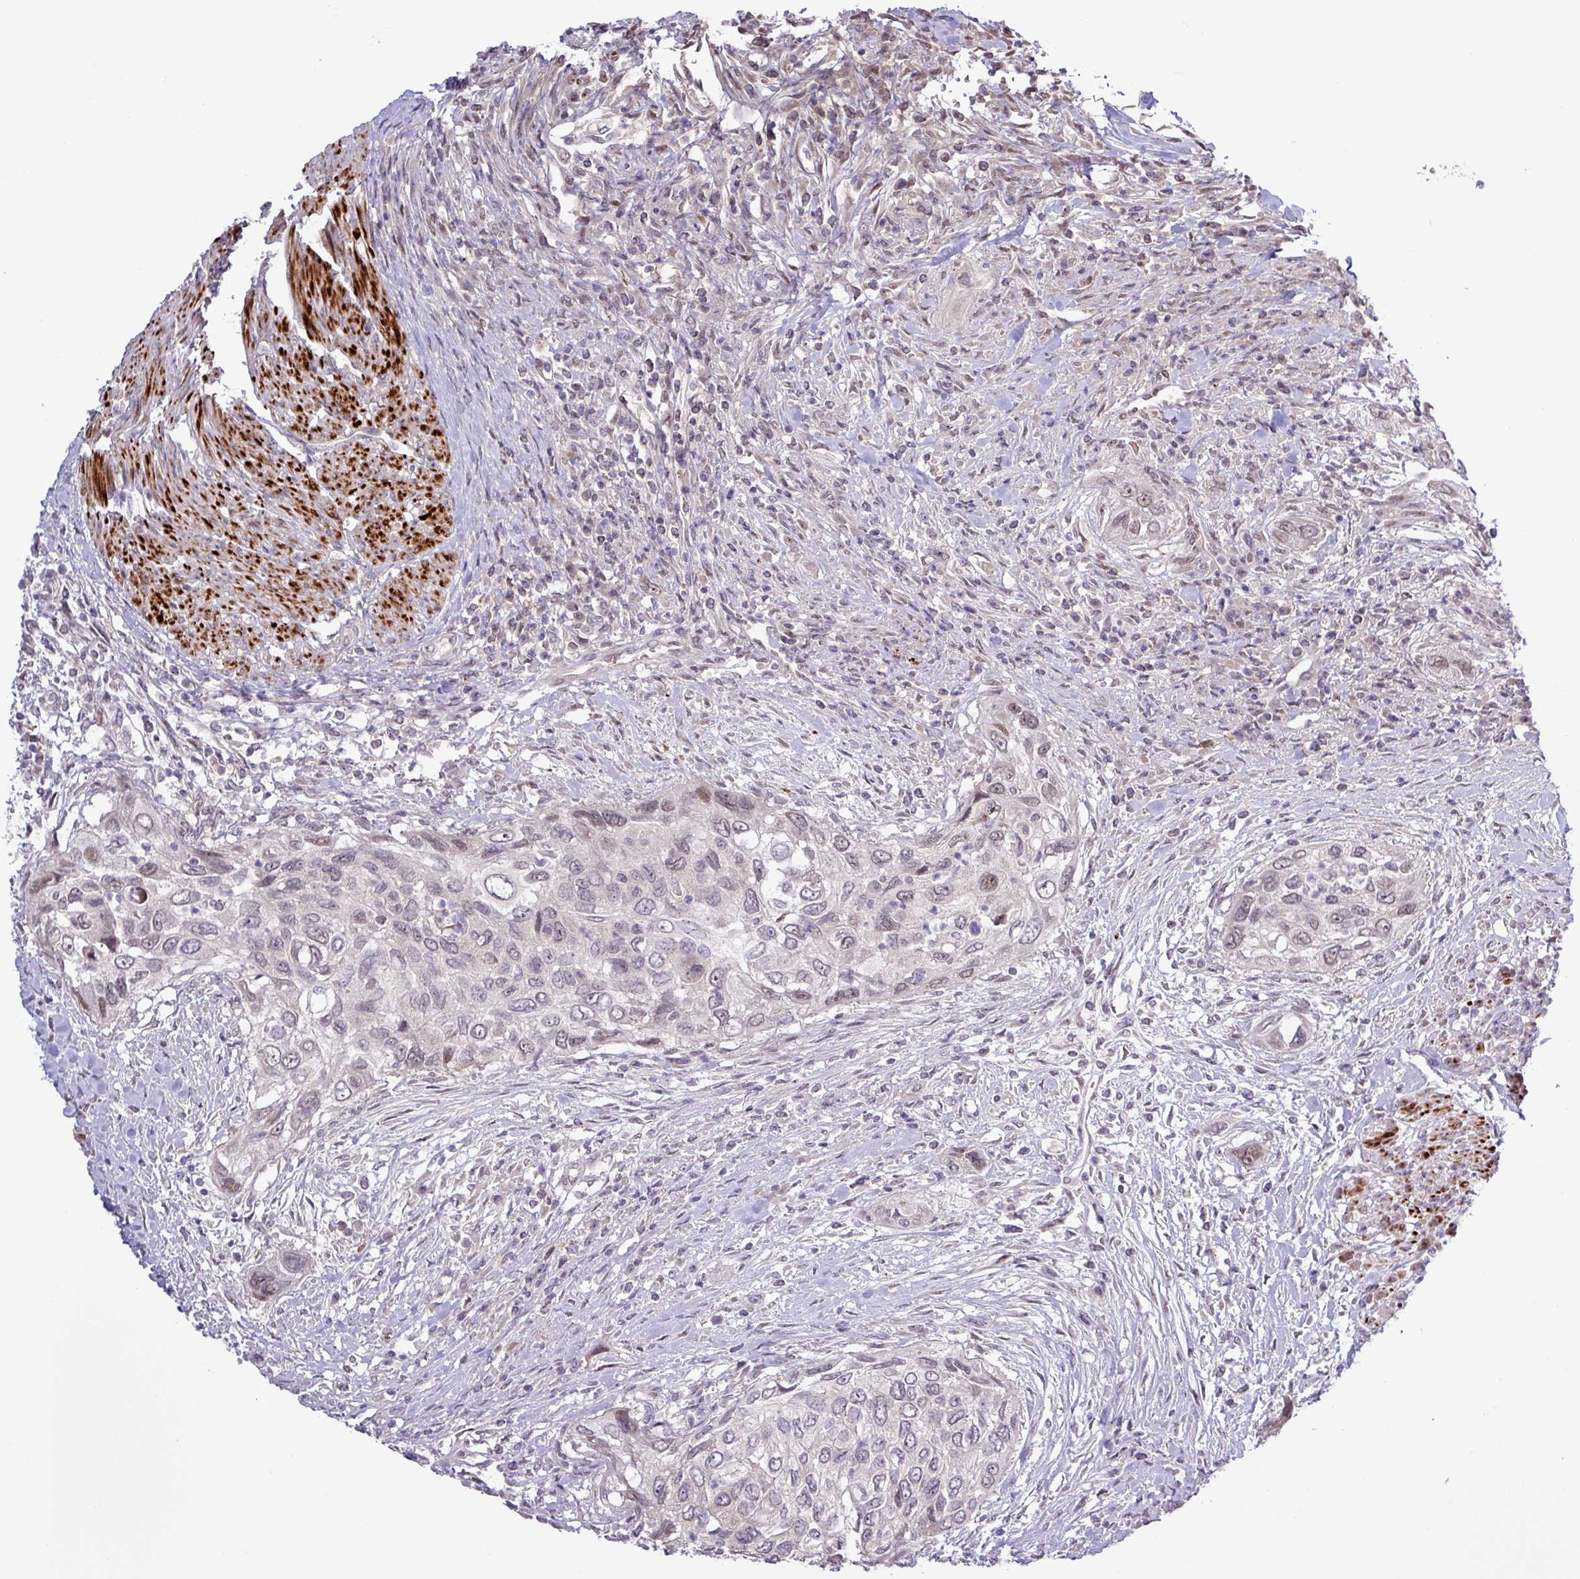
{"staining": {"intensity": "negative", "quantity": "none", "location": "none"}, "tissue": "urothelial cancer", "cell_type": "Tumor cells", "image_type": "cancer", "snomed": [{"axis": "morphology", "description": "Urothelial carcinoma, High grade"}, {"axis": "topography", "description": "Urinary bladder"}], "caption": "Protein analysis of urothelial cancer displays no significant positivity in tumor cells.", "gene": "RIPPLY1", "patient": {"sex": "female", "age": 60}}